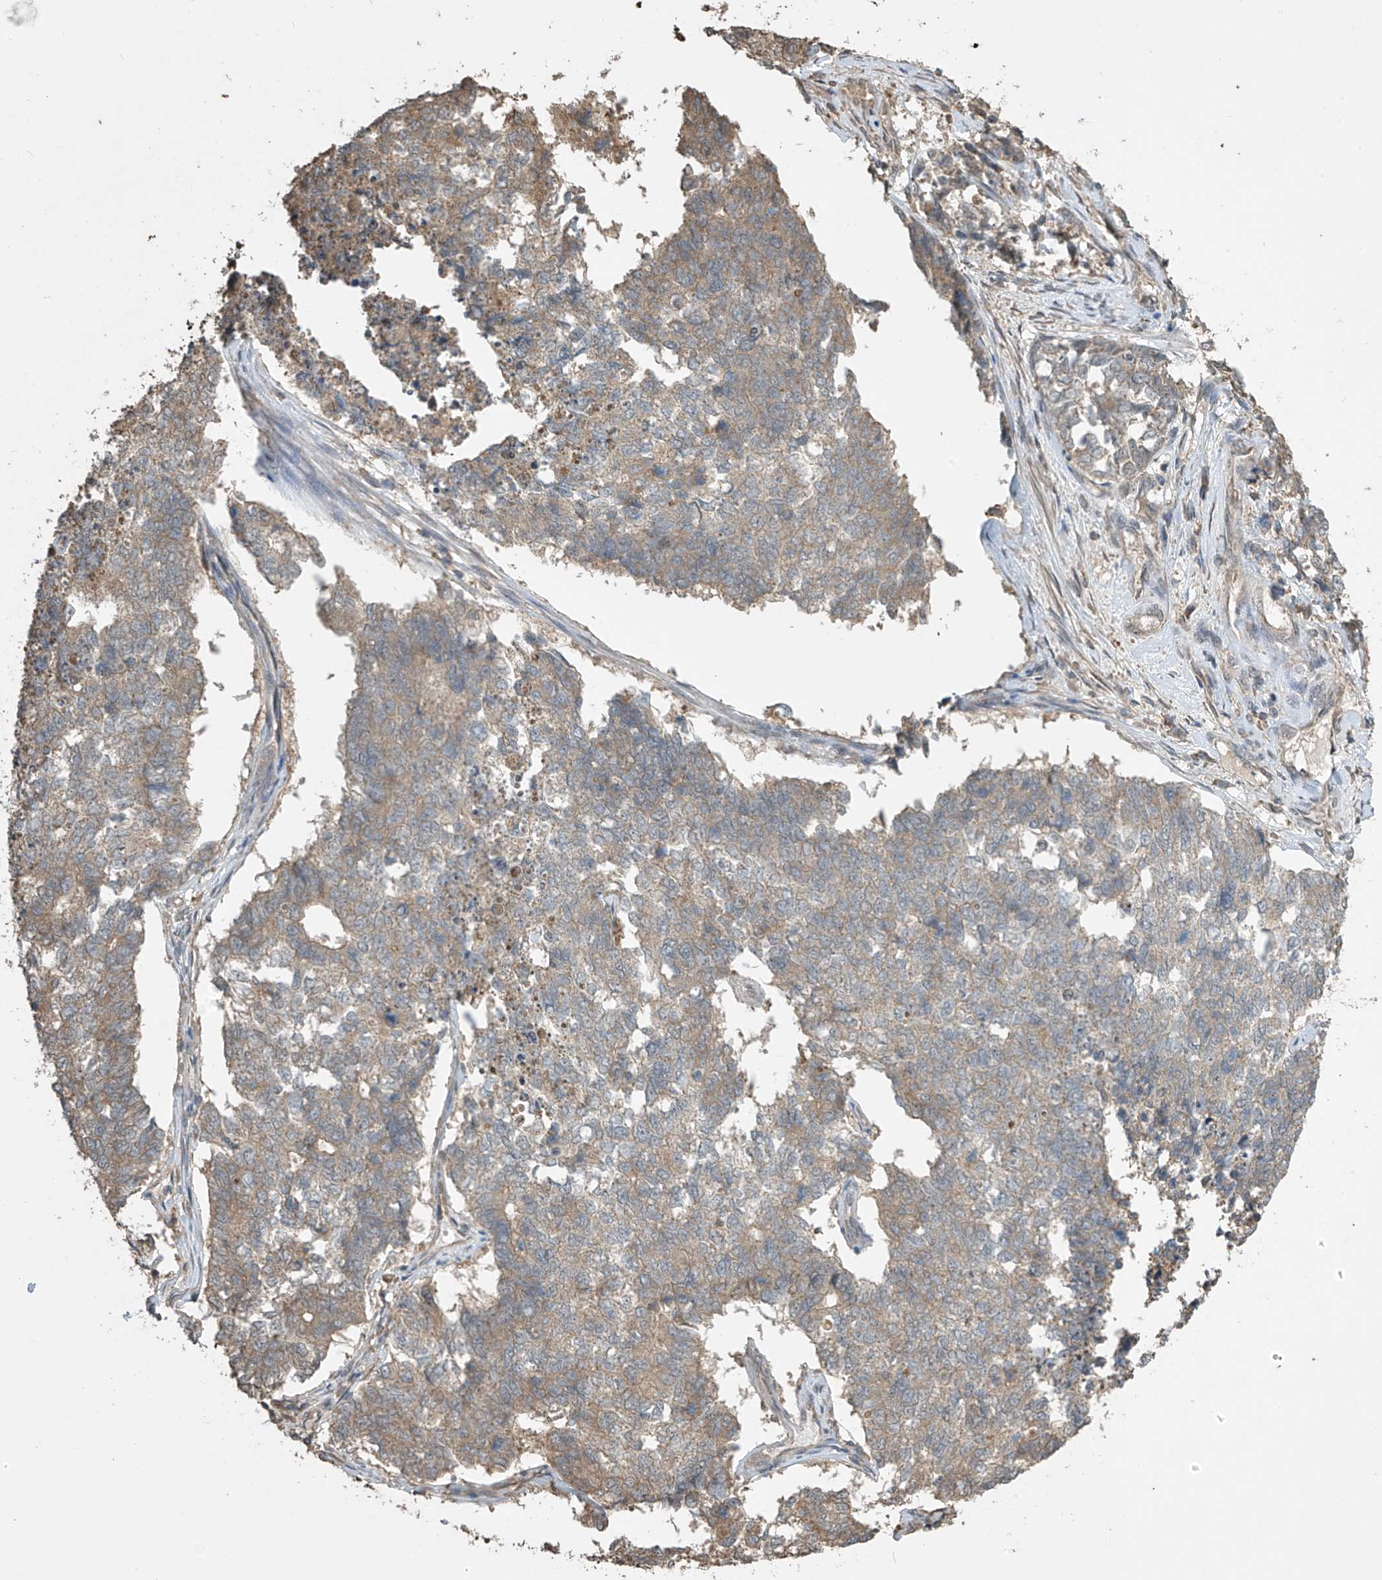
{"staining": {"intensity": "weak", "quantity": "25%-75%", "location": "cytoplasmic/membranous"}, "tissue": "cervical cancer", "cell_type": "Tumor cells", "image_type": "cancer", "snomed": [{"axis": "morphology", "description": "Squamous cell carcinoma, NOS"}, {"axis": "topography", "description": "Cervix"}], "caption": "Immunohistochemical staining of human cervical cancer exhibits low levels of weak cytoplasmic/membranous protein expression in approximately 25%-75% of tumor cells. Nuclei are stained in blue.", "gene": "SLFN14", "patient": {"sex": "female", "age": 63}}